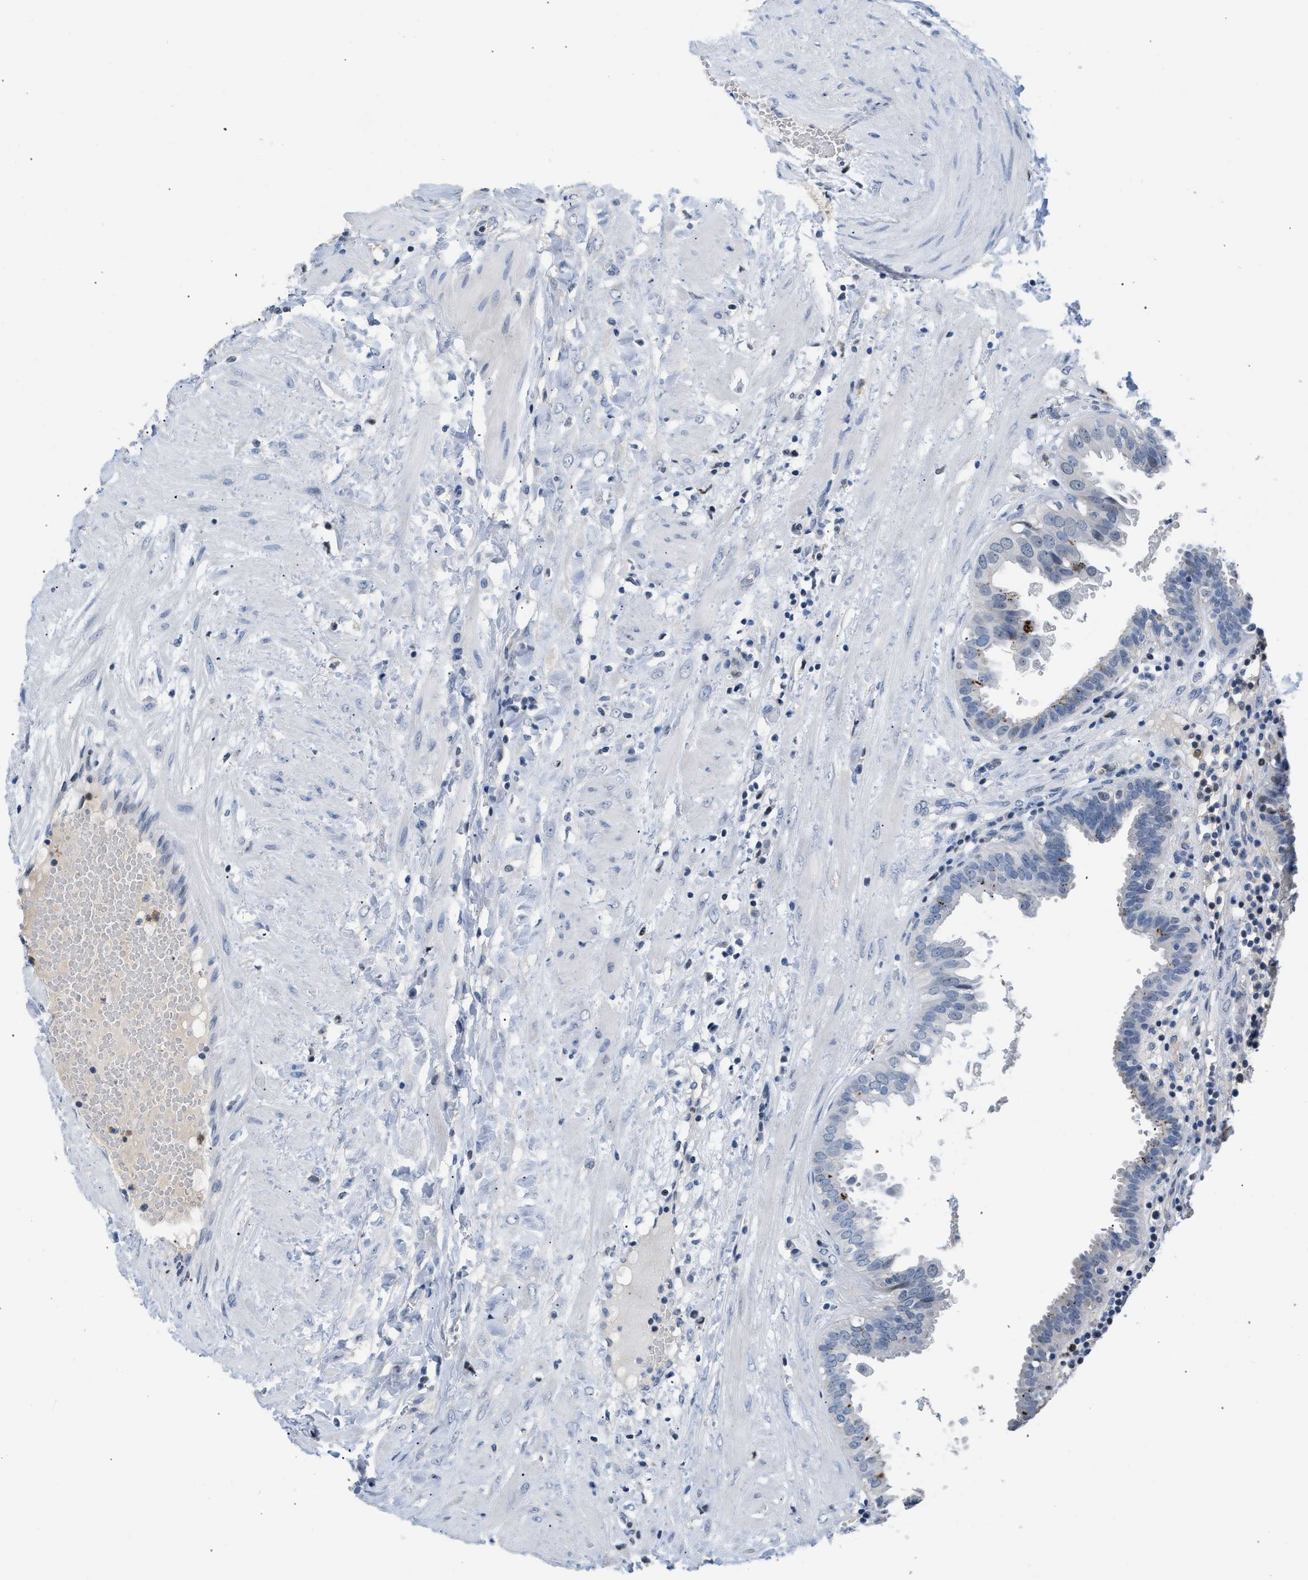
{"staining": {"intensity": "negative", "quantity": "none", "location": "none"}, "tissue": "fallopian tube", "cell_type": "Glandular cells", "image_type": "normal", "snomed": [{"axis": "morphology", "description": "Normal tissue, NOS"}, {"axis": "topography", "description": "Fallopian tube"}, {"axis": "topography", "description": "Placenta"}], "caption": "This is an immunohistochemistry micrograph of normal fallopian tube. There is no positivity in glandular cells.", "gene": "BOLL", "patient": {"sex": "female", "age": 32}}